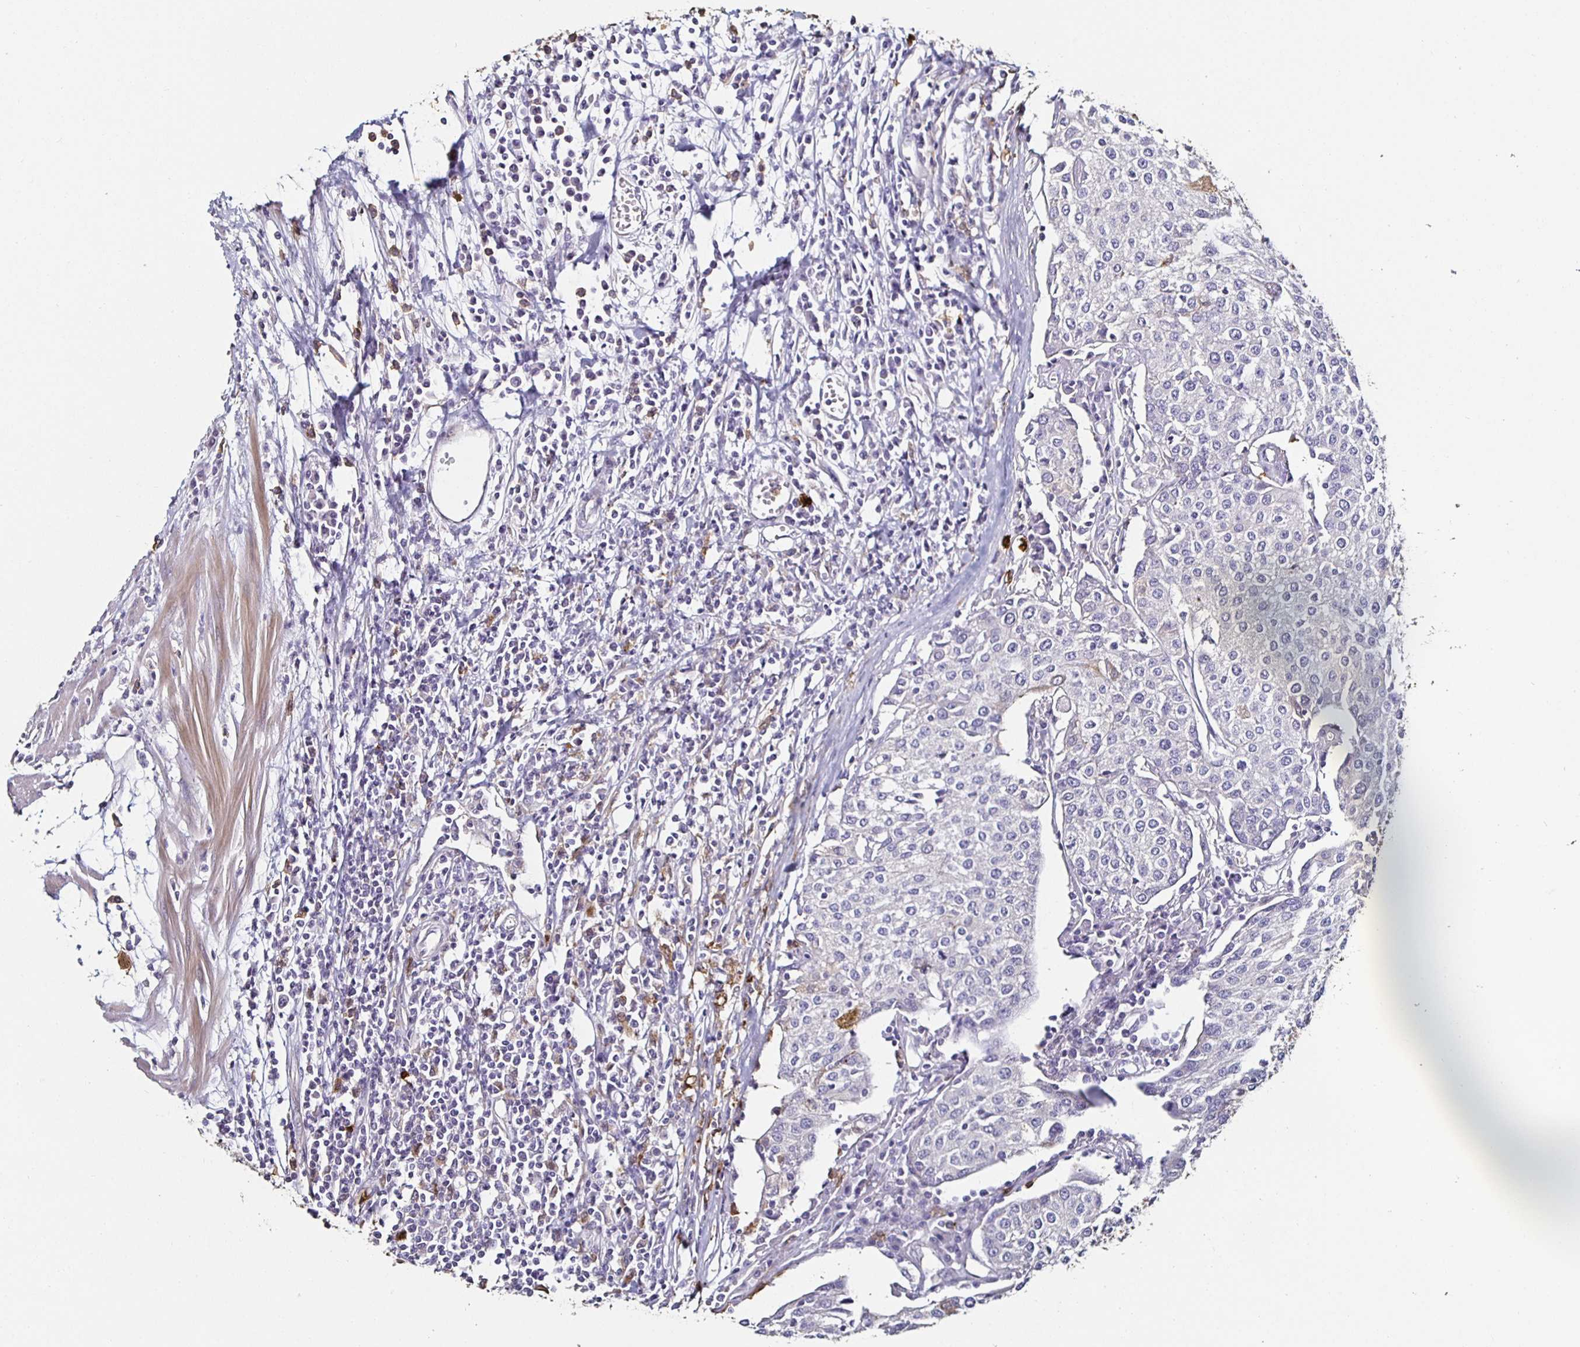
{"staining": {"intensity": "negative", "quantity": "none", "location": "none"}, "tissue": "urothelial cancer", "cell_type": "Tumor cells", "image_type": "cancer", "snomed": [{"axis": "morphology", "description": "Urothelial carcinoma, High grade"}, {"axis": "topography", "description": "Urinary bladder"}], "caption": "Tumor cells are negative for brown protein staining in urothelial cancer.", "gene": "TLR4", "patient": {"sex": "female", "age": 85}}